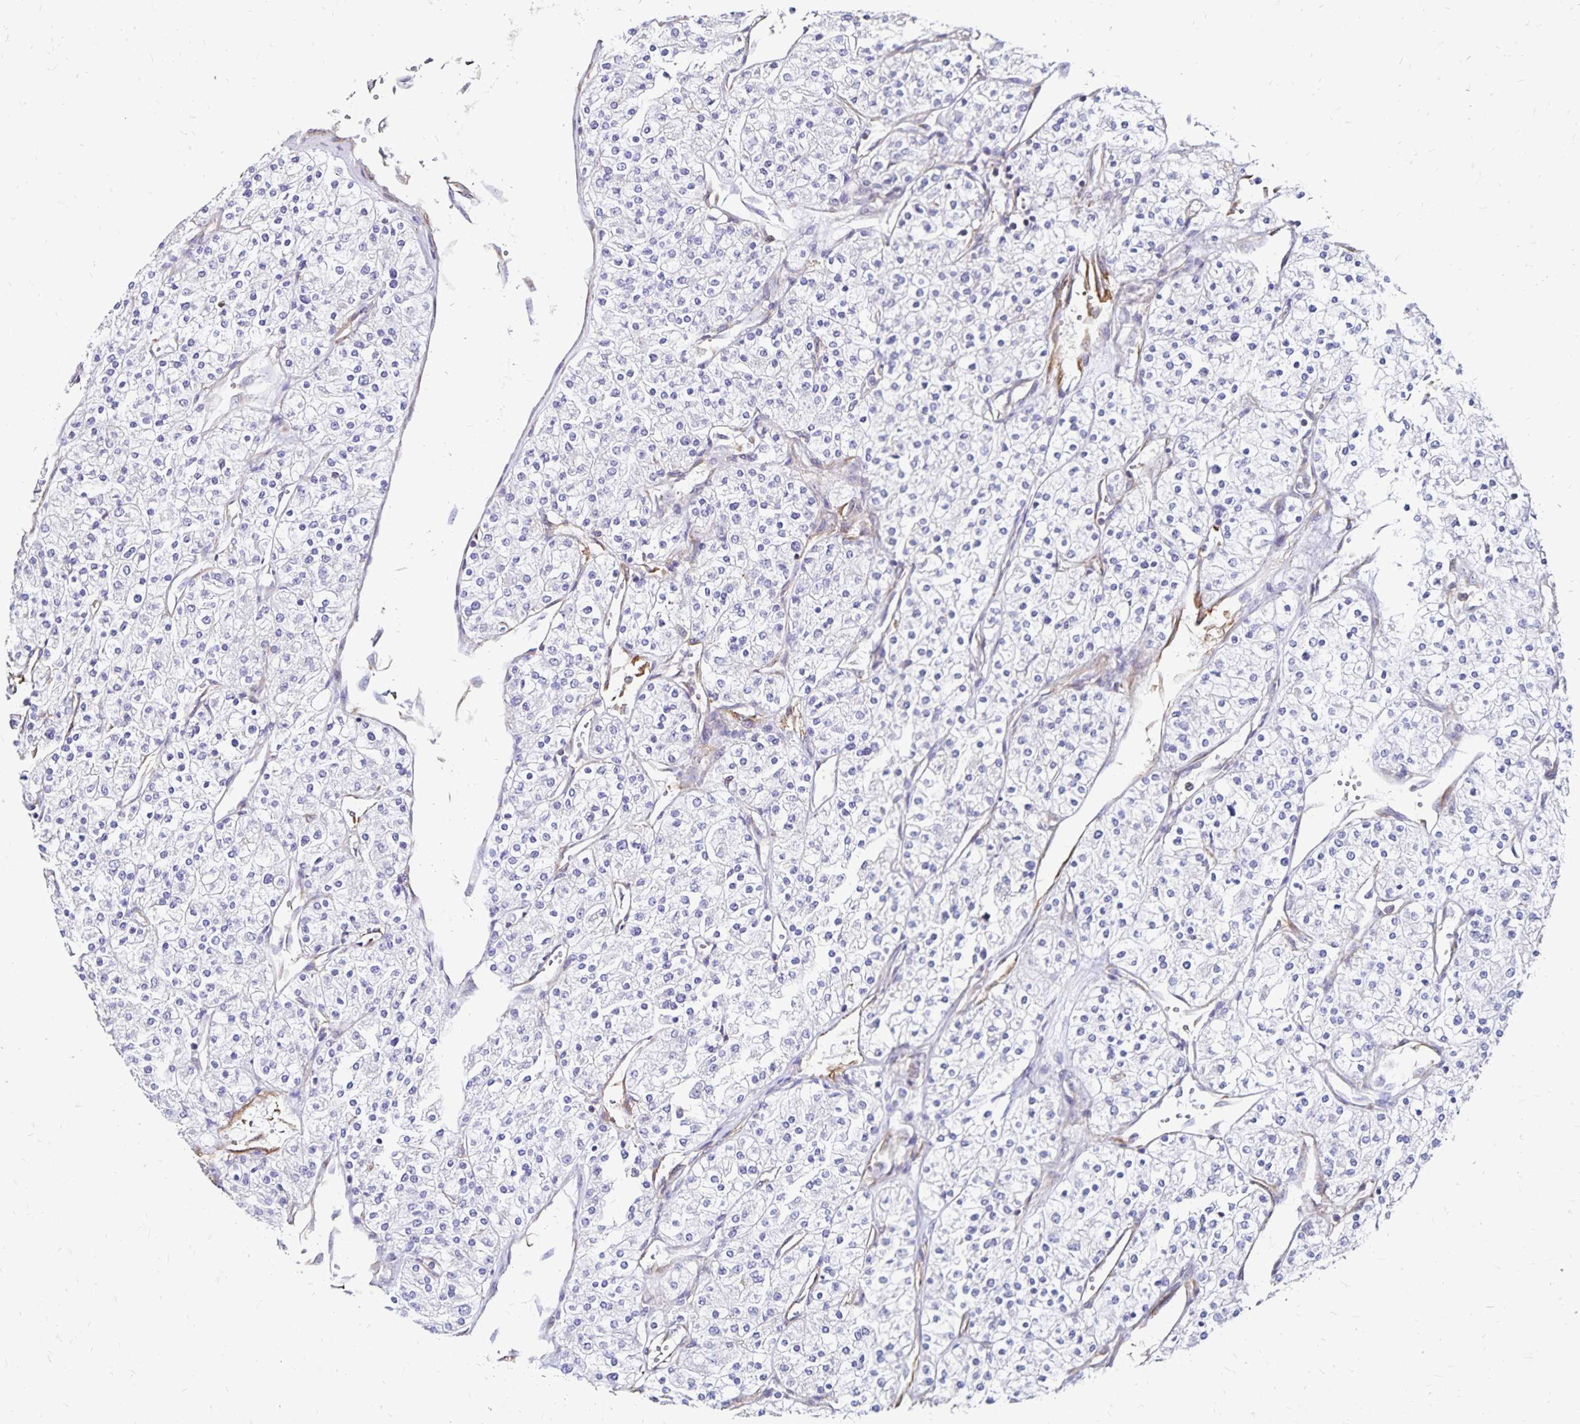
{"staining": {"intensity": "negative", "quantity": "none", "location": "none"}, "tissue": "renal cancer", "cell_type": "Tumor cells", "image_type": "cancer", "snomed": [{"axis": "morphology", "description": "Adenocarcinoma, NOS"}, {"axis": "topography", "description": "Kidney"}], "caption": "Histopathology image shows no protein staining in tumor cells of renal cancer tissue.", "gene": "RPRML", "patient": {"sex": "male", "age": 80}}